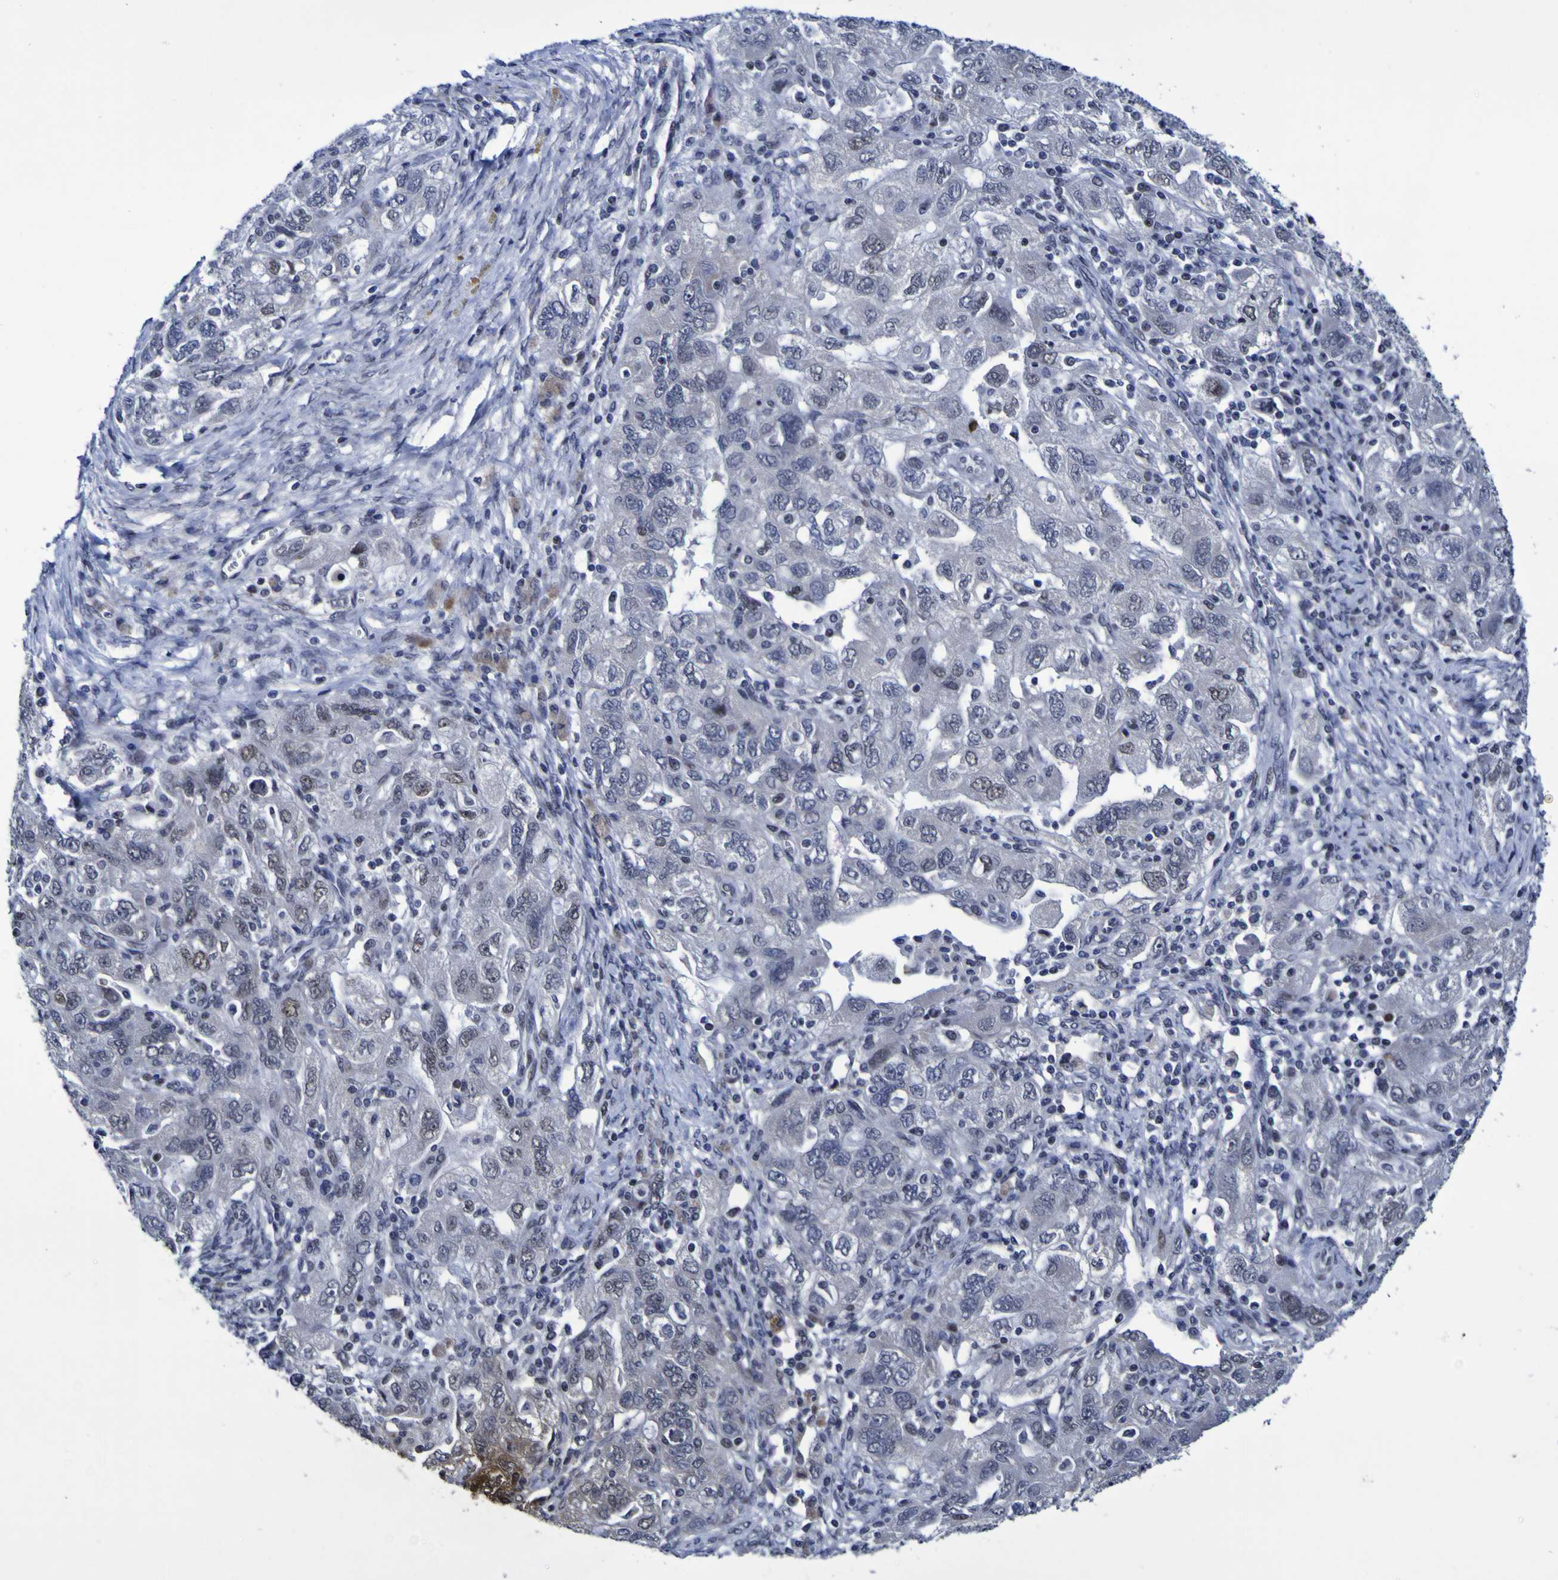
{"staining": {"intensity": "weak", "quantity": "25%-75%", "location": "nuclear"}, "tissue": "ovarian cancer", "cell_type": "Tumor cells", "image_type": "cancer", "snomed": [{"axis": "morphology", "description": "Carcinoma, NOS"}, {"axis": "morphology", "description": "Cystadenocarcinoma, serous, NOS"}, {"axis": "topography", "description": "Ovary"}], "caption": "Protein staining demonstrates weak nuclear positivity in approximately 25%-75% of tumor cells in serous cystadenocarcinoma (ovarian). (Stains: DAB (3,3'-diaminobenzidine) in brown, nuclei in blue, Microscopy: brightfield microscopy at high magnification).", "gene": "MBD3", "patient": {"sex": "female", "age": 69}}